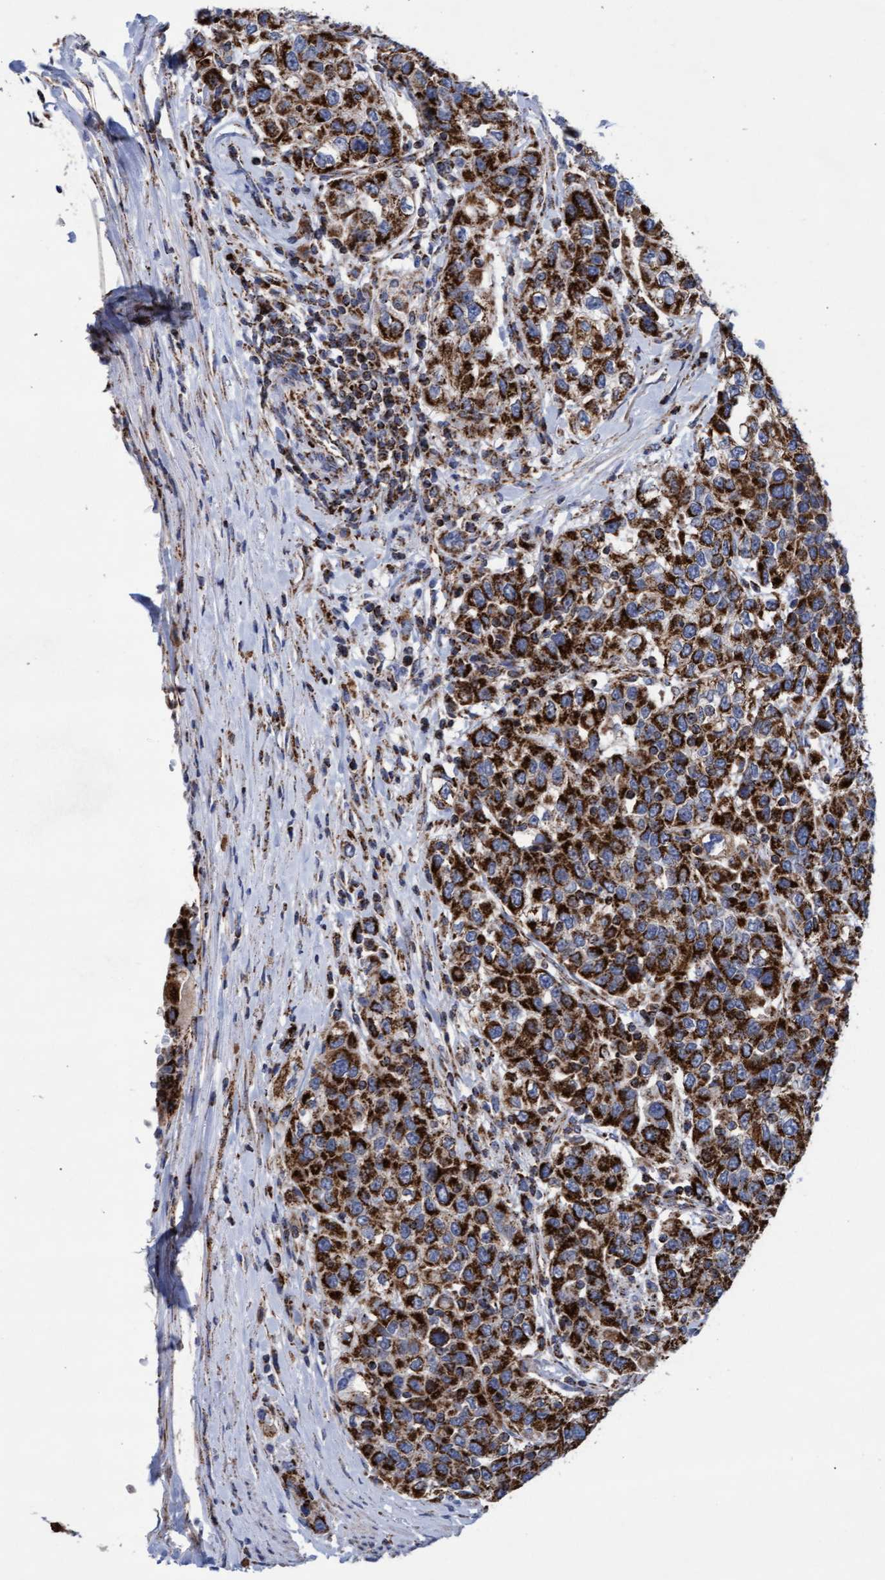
{"staining": {"intensity": "strong", "quantity": ">75%", "location": "cytoplasmic/membranous"}, "tissue": "urothelial cancer", "cell_type": "Tumor cells", "image_type": "cancer", "snomed": [{"axis": "morphology", "description": "Urothelial carcinoma, High grade"}, {"axis": "topography", "description": "Urinary bladder"}], "caption": "This is an image of immunohistochemistry (IHC) staining of urothelial carcinoma (high-grade), which shows strong staining in the cytoplasmic/membranous of tumor cells.", "gene": "MRPL38", "patient": {"sex": "female", "age": 80}}